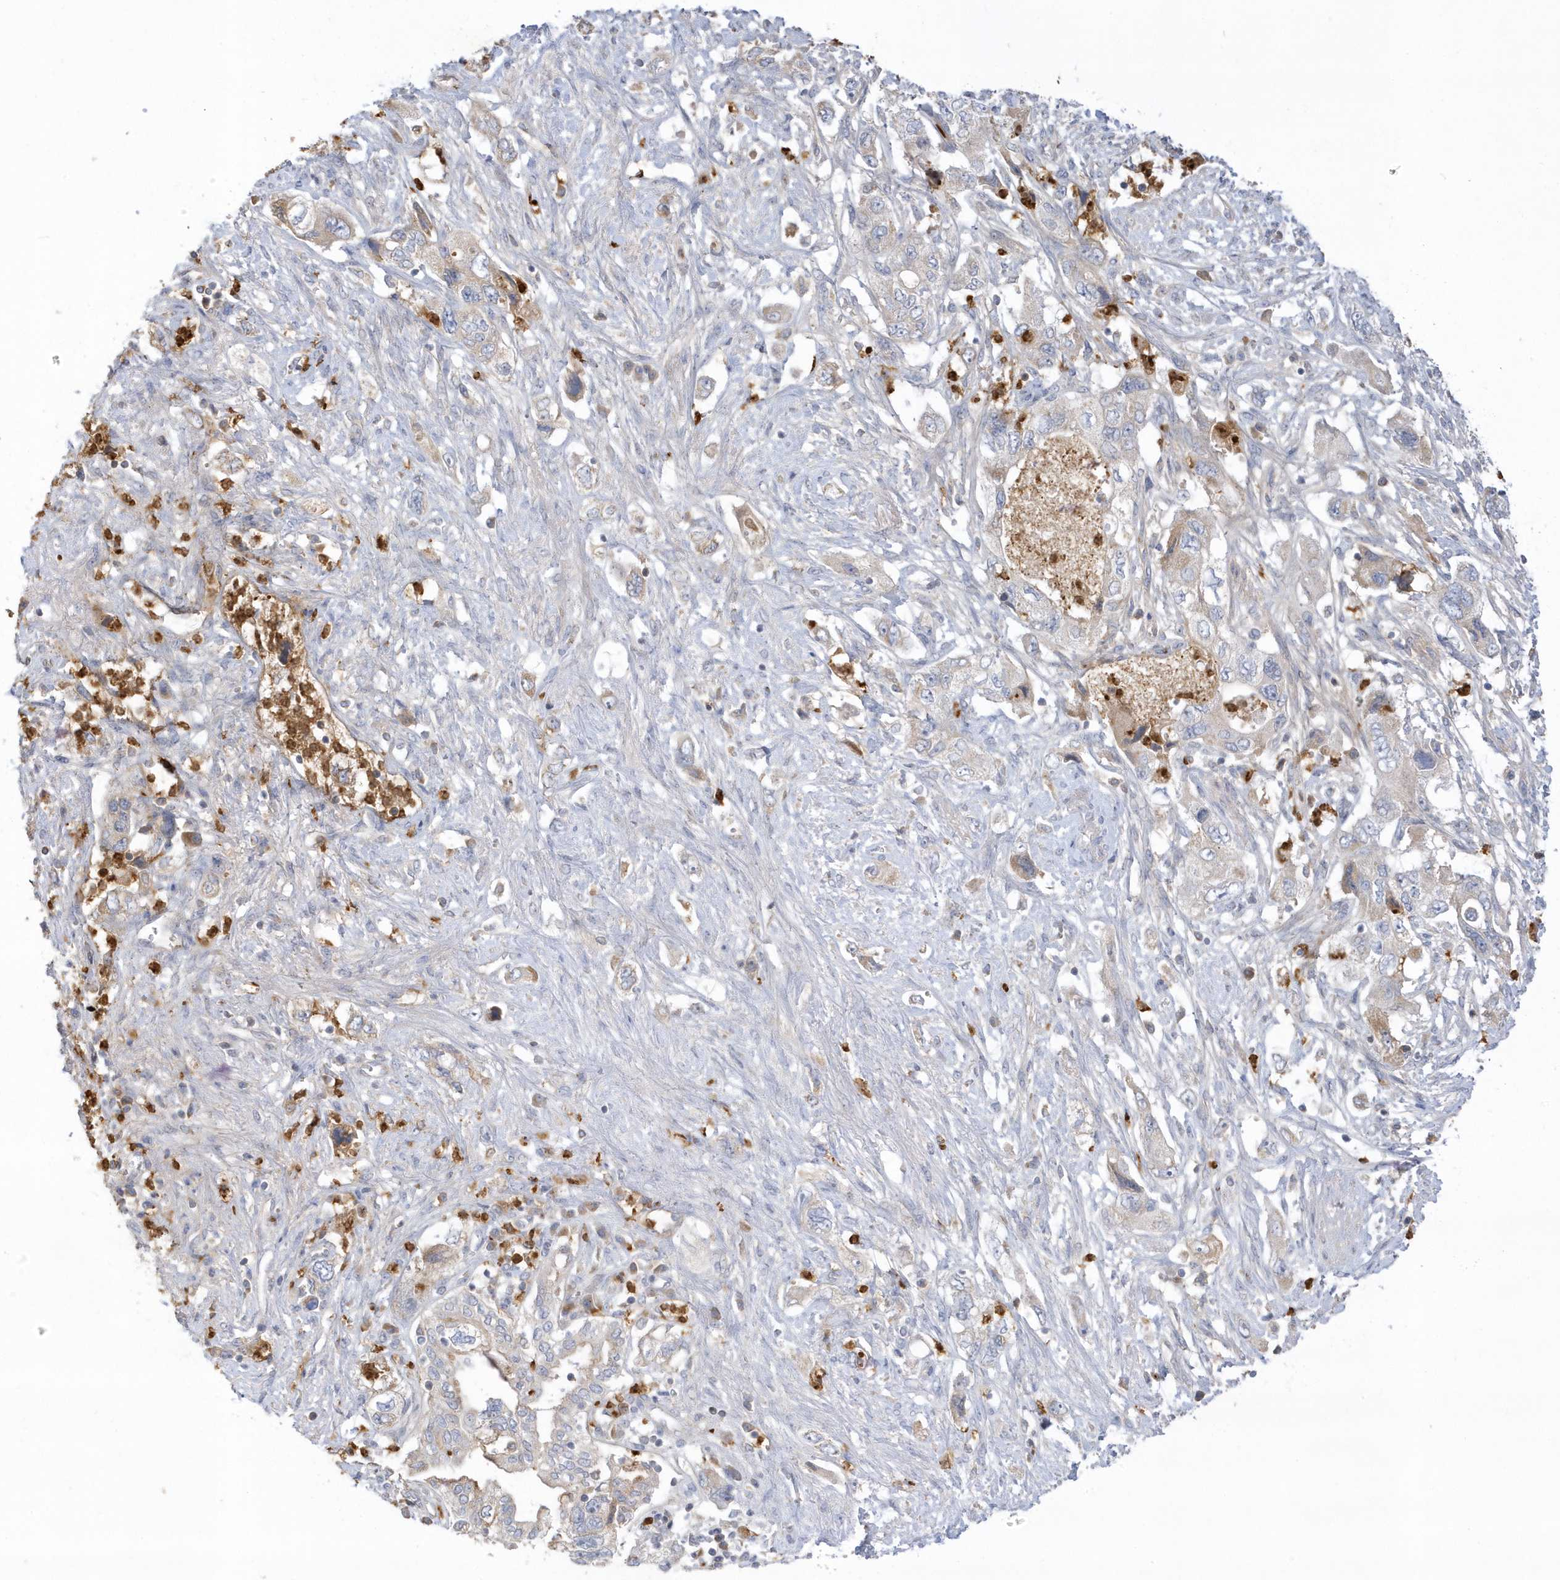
{"staining": {"intensity": "weak", "quantity": "<25%", "location": "cytoplasmic/membranous"}, "tissue": "pancreatic cancer", "cell_type": "Tumor cells", "image_type": "cancer", "snomed": [{"axis": "morphology", "description": "Adenocarcinoma, NOS"}, {"axis": "topography", "description": "Pancreas"}], "caption": "Immunohistochemistry micrograph of pancreatic cancer stained for a protein (brown), which demonstrates no positivity in tumor cells.", "gene": "DPP9", "patient": {"sex": "female", "age": 73}}